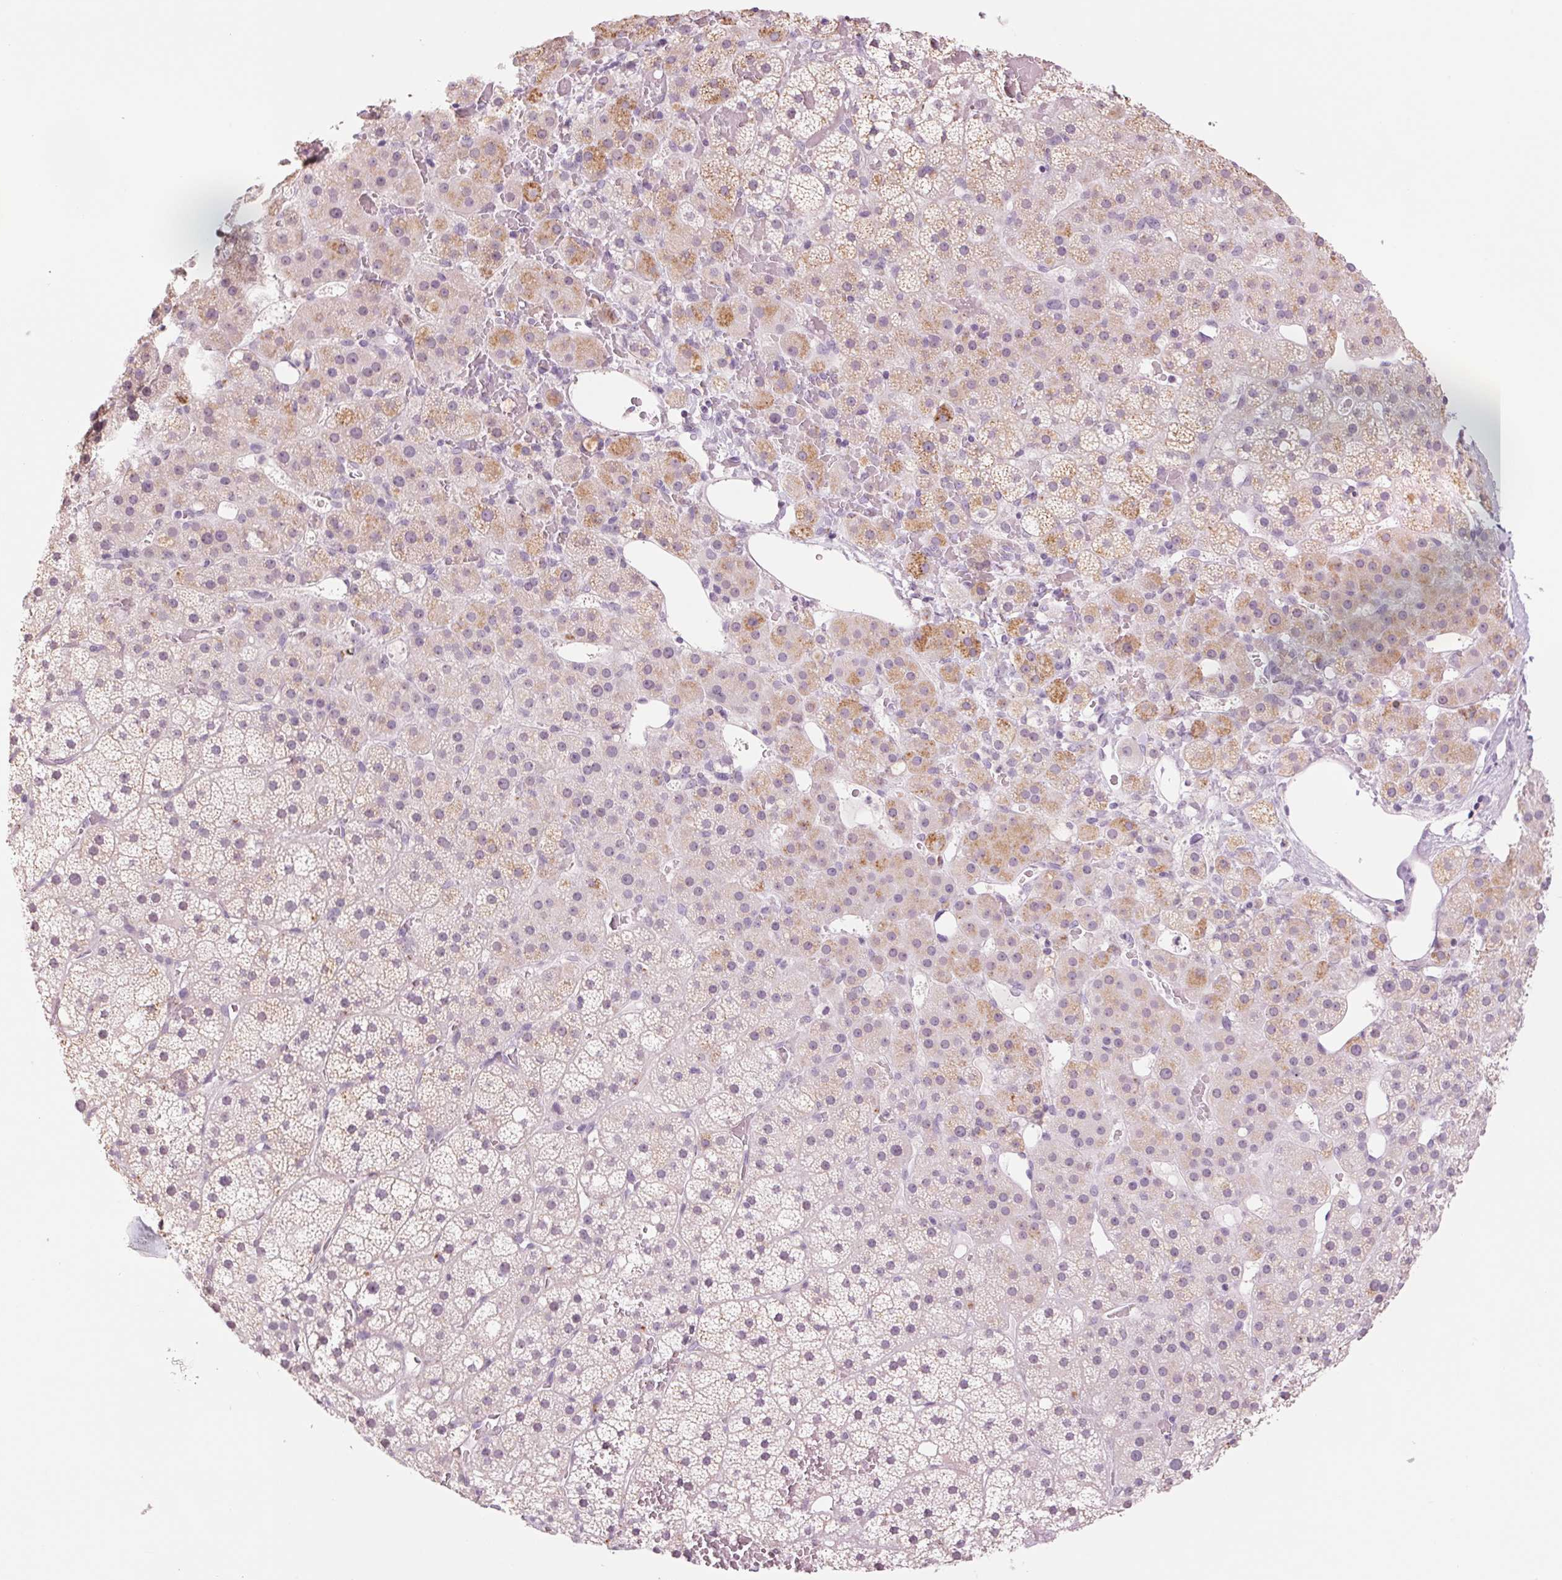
{"staining": {"intensity": "moderate", "quantity": "<25%", "location": "cytoplasmic/membranous"}, "tissue": "adrenal gland", "cell_type": "Glandular cells", "image_type": "normal", "snomed": [{"axis": "morphology", "description": "Normal tissue, NOS"}, {"axis": "topography", "description": "Adrenal gland"}], "caption": "This image reveals immunohistochemistry staining of unremarkable human adrenal gland, with low moderate cytoplasmic/membranous expression in approximately <25% of glandular cells.", "gene": "MPO", "patient": {"sex": "male", "age": 53}}